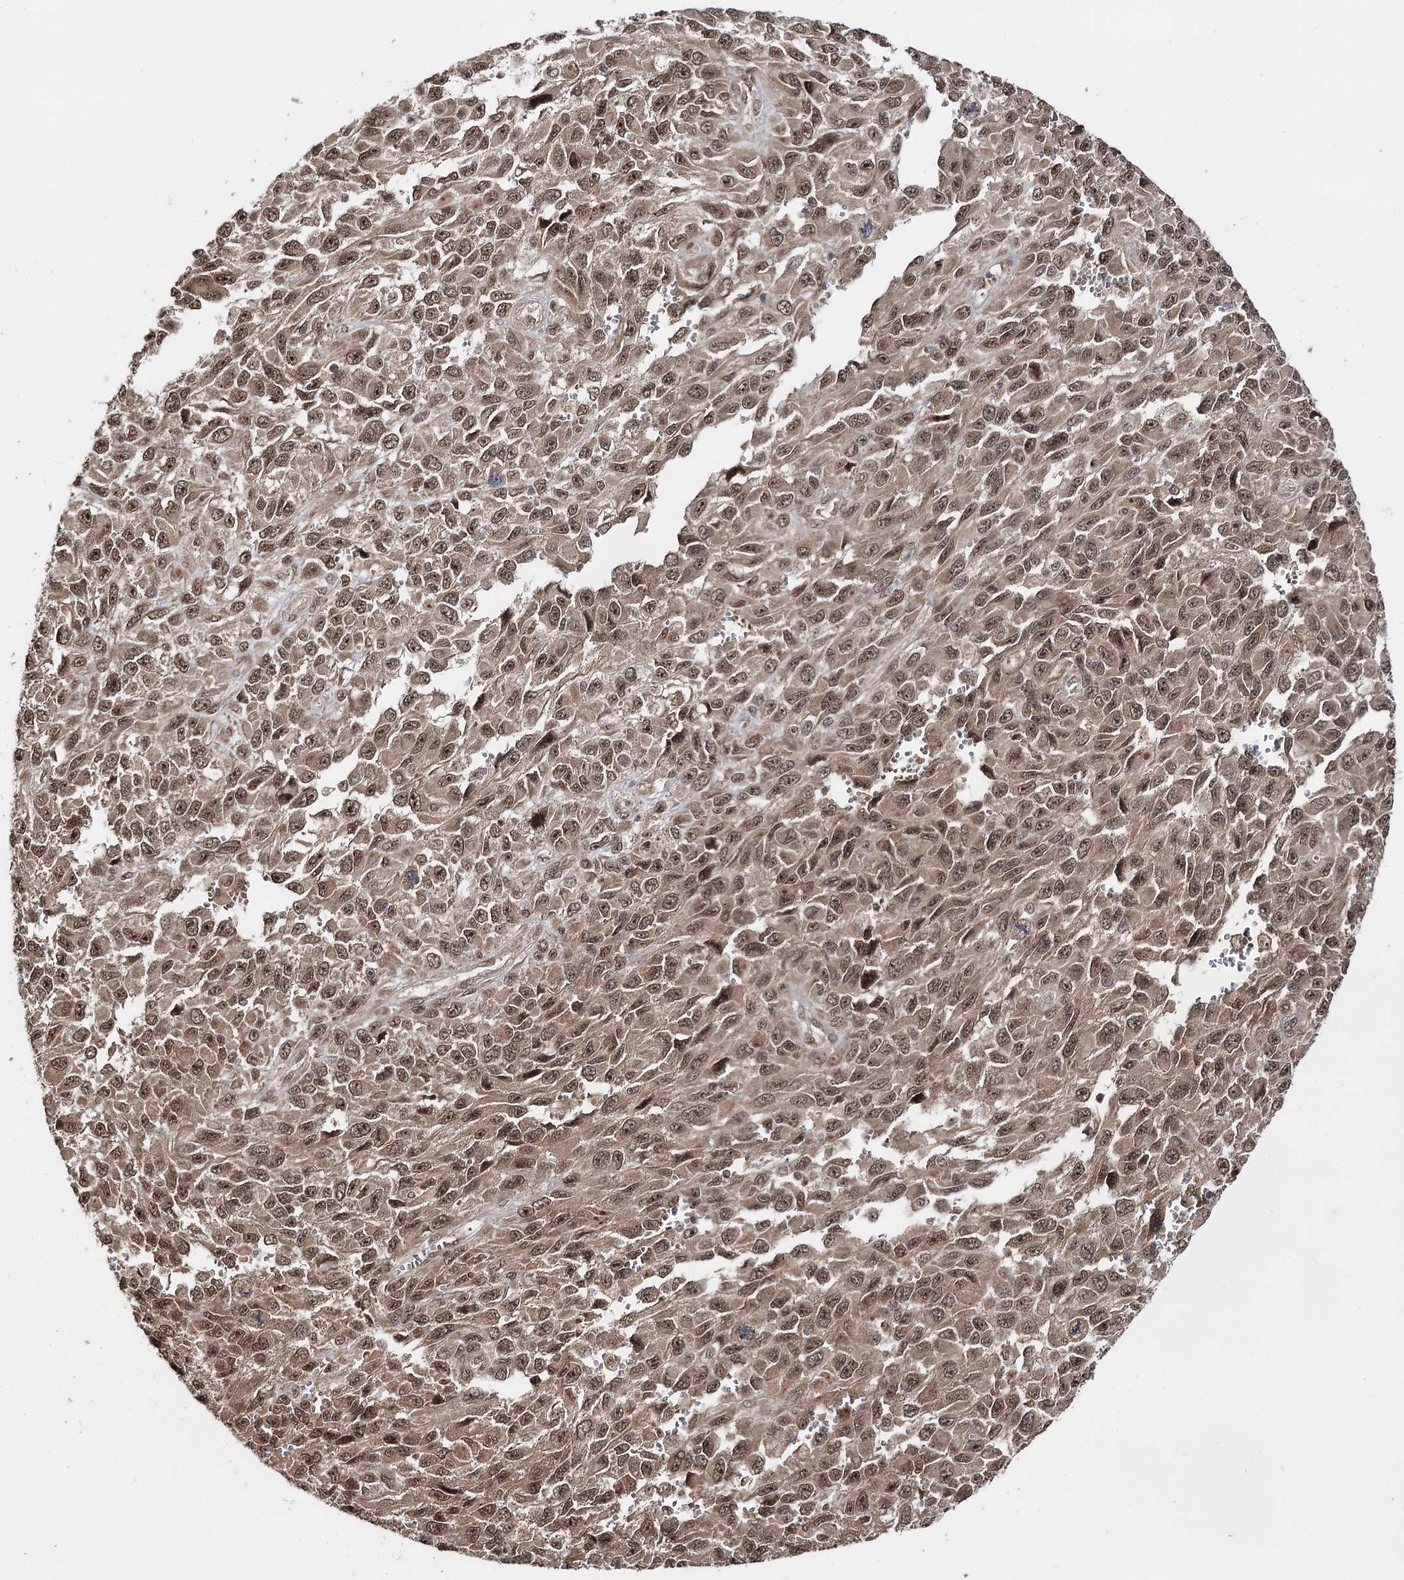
{"staining": {"intensity": "moderate", "quantity": ">75%", "location": "cytoplasmic/membranous,nuclear"}, "tissue": "melanoma", "cell_type": "Tumor cells", "image_type": "cancer", "snomed": [{"axis": "morphology", "description": "Normal tissue, NOS"}, {"axis": "morphology", "description": "Malignant melanoma, NOS"}, {"axis": "topography", "description": "Skin"}], "caption": "Protein expression by immunohistochemistry (IHC) shows moderate cytoplasmic/membranous and nuclear positivity in approximately >75% of tumor cells in melanoma. The protein of interest is stained brown, and the nuclei are stained in blue (DAB IHC with brightfield microscopy, high magnification).", "gene": "FAM53B", "patient": {"sex": "female", "age": 96}}